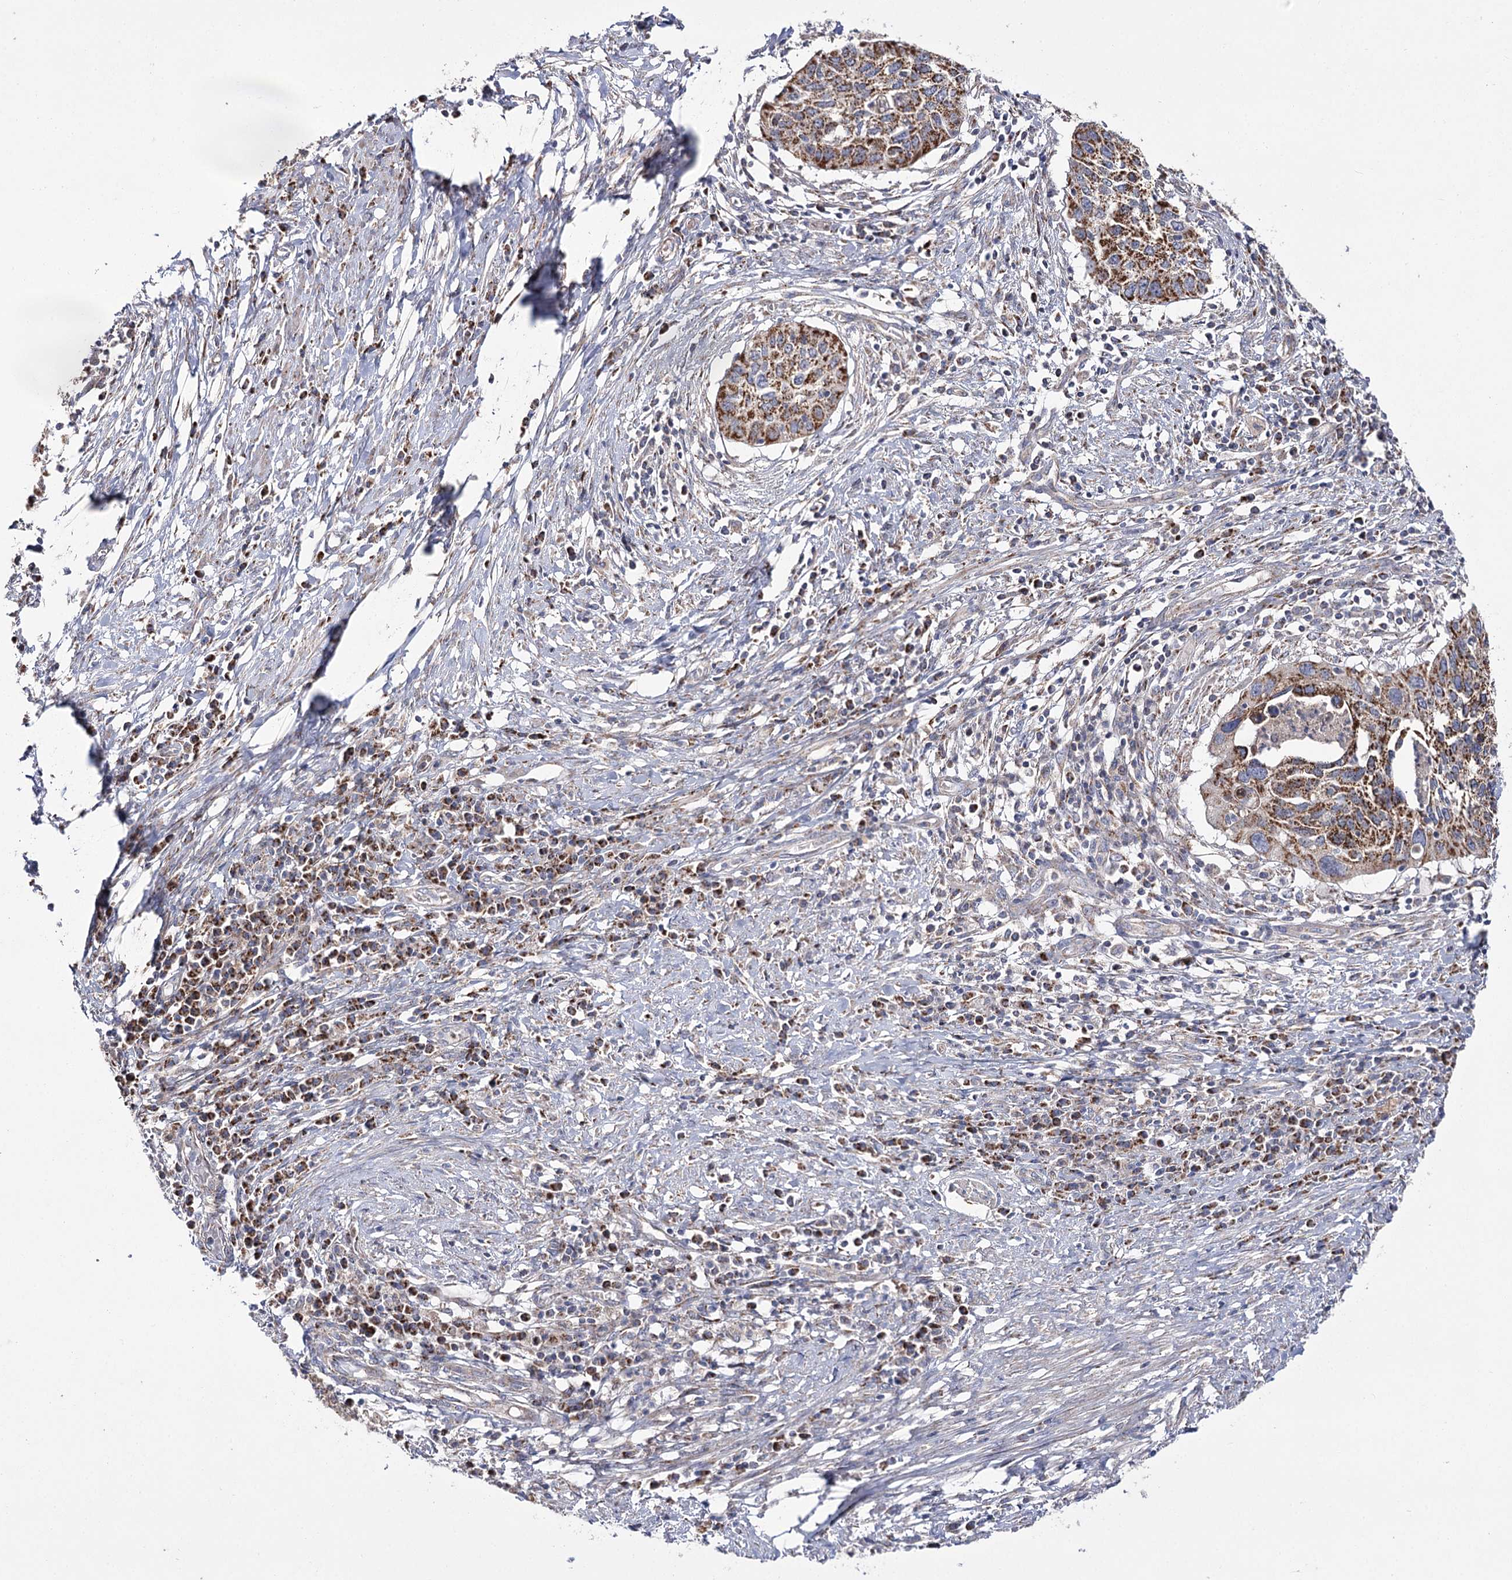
{"staining": {"intensity": "moderate", "quantity": ">75%", "location": "cytoplasmic/membranous"}, "tissue": "cervical cancer", "cell_type": "Tumor cells", "image_type": "cancer", "snomed": [{"axis": "morphology", "description": "Squamous cell carcinoma, NOS"}, {"axis": "topography", "description": "Cervix"}], "caption": "About >75% of tumor cells in human cervical cancer (squamous cell carcinoma) reveal moderate cytoplasmic/membranous protein expression as visualized by brown immunohistochemical staining.", "gene": "NADK2", "patient": {"sex": "female", "age": 38}}